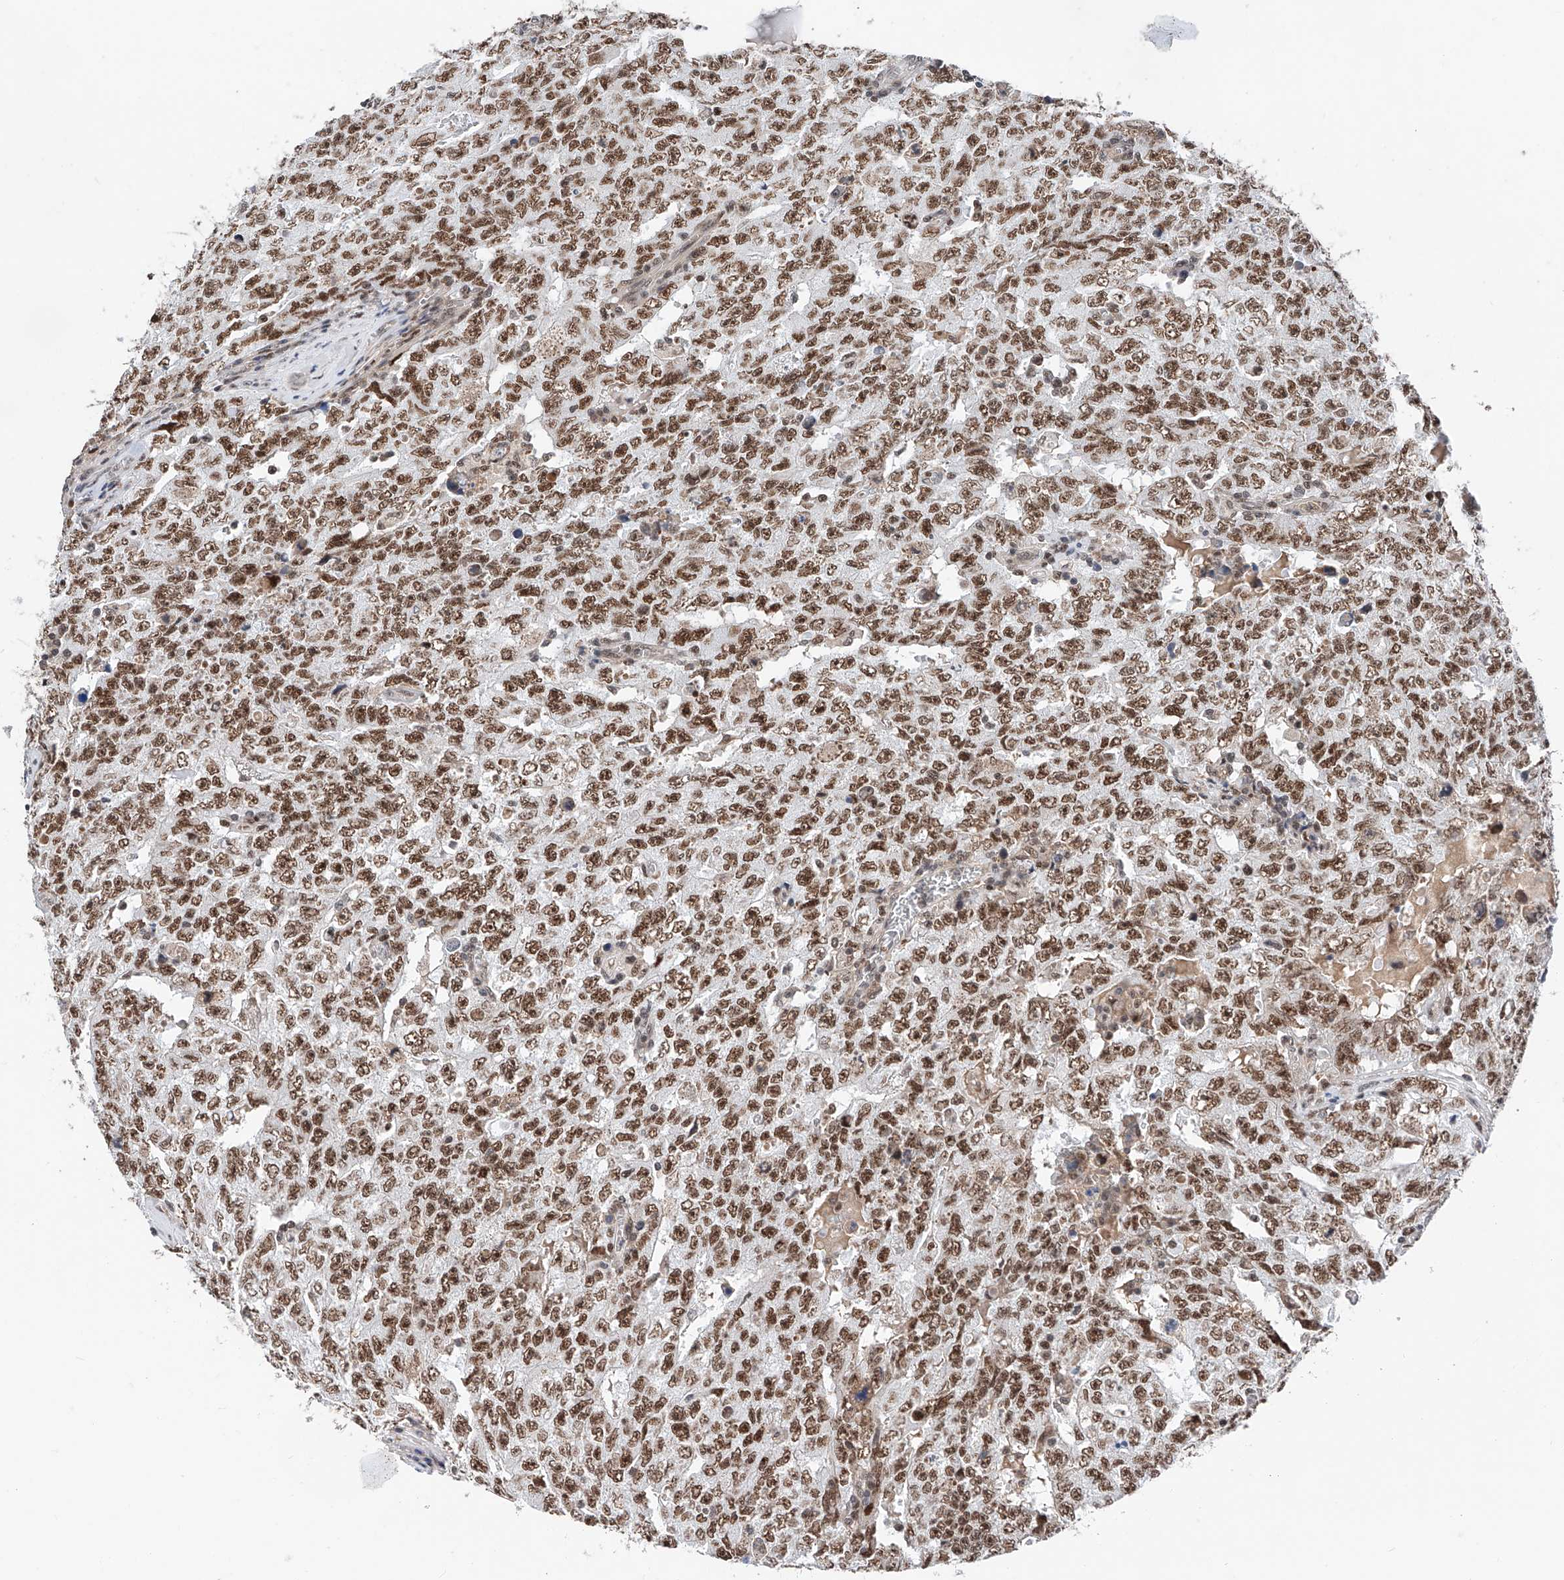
{"staining": {"intensity": "moderate", "quantity": ">75%", "location": "nuclear"}, "tissue": "testis cancer", "cell_type": "Tumor cells", "image_type": "cancer", "snomed": [{"axis": "morphology", "description": "Carcinoma, Embryonal, NOS"}, {"axis": "topography", "description": "Testis"}], "caption": "Immunohistochemistry (IHC) image of neoplastic tissue: testis cancer (embryonal carcinoma) stained using immunohistochemistry displays medium levels of moderate protein expression localized specifically in the nuclear of tumor cells, appearing as a nuclear brown color.", "gene": "SNRNP200", "patient": {"sex": "male", "age": 26}}